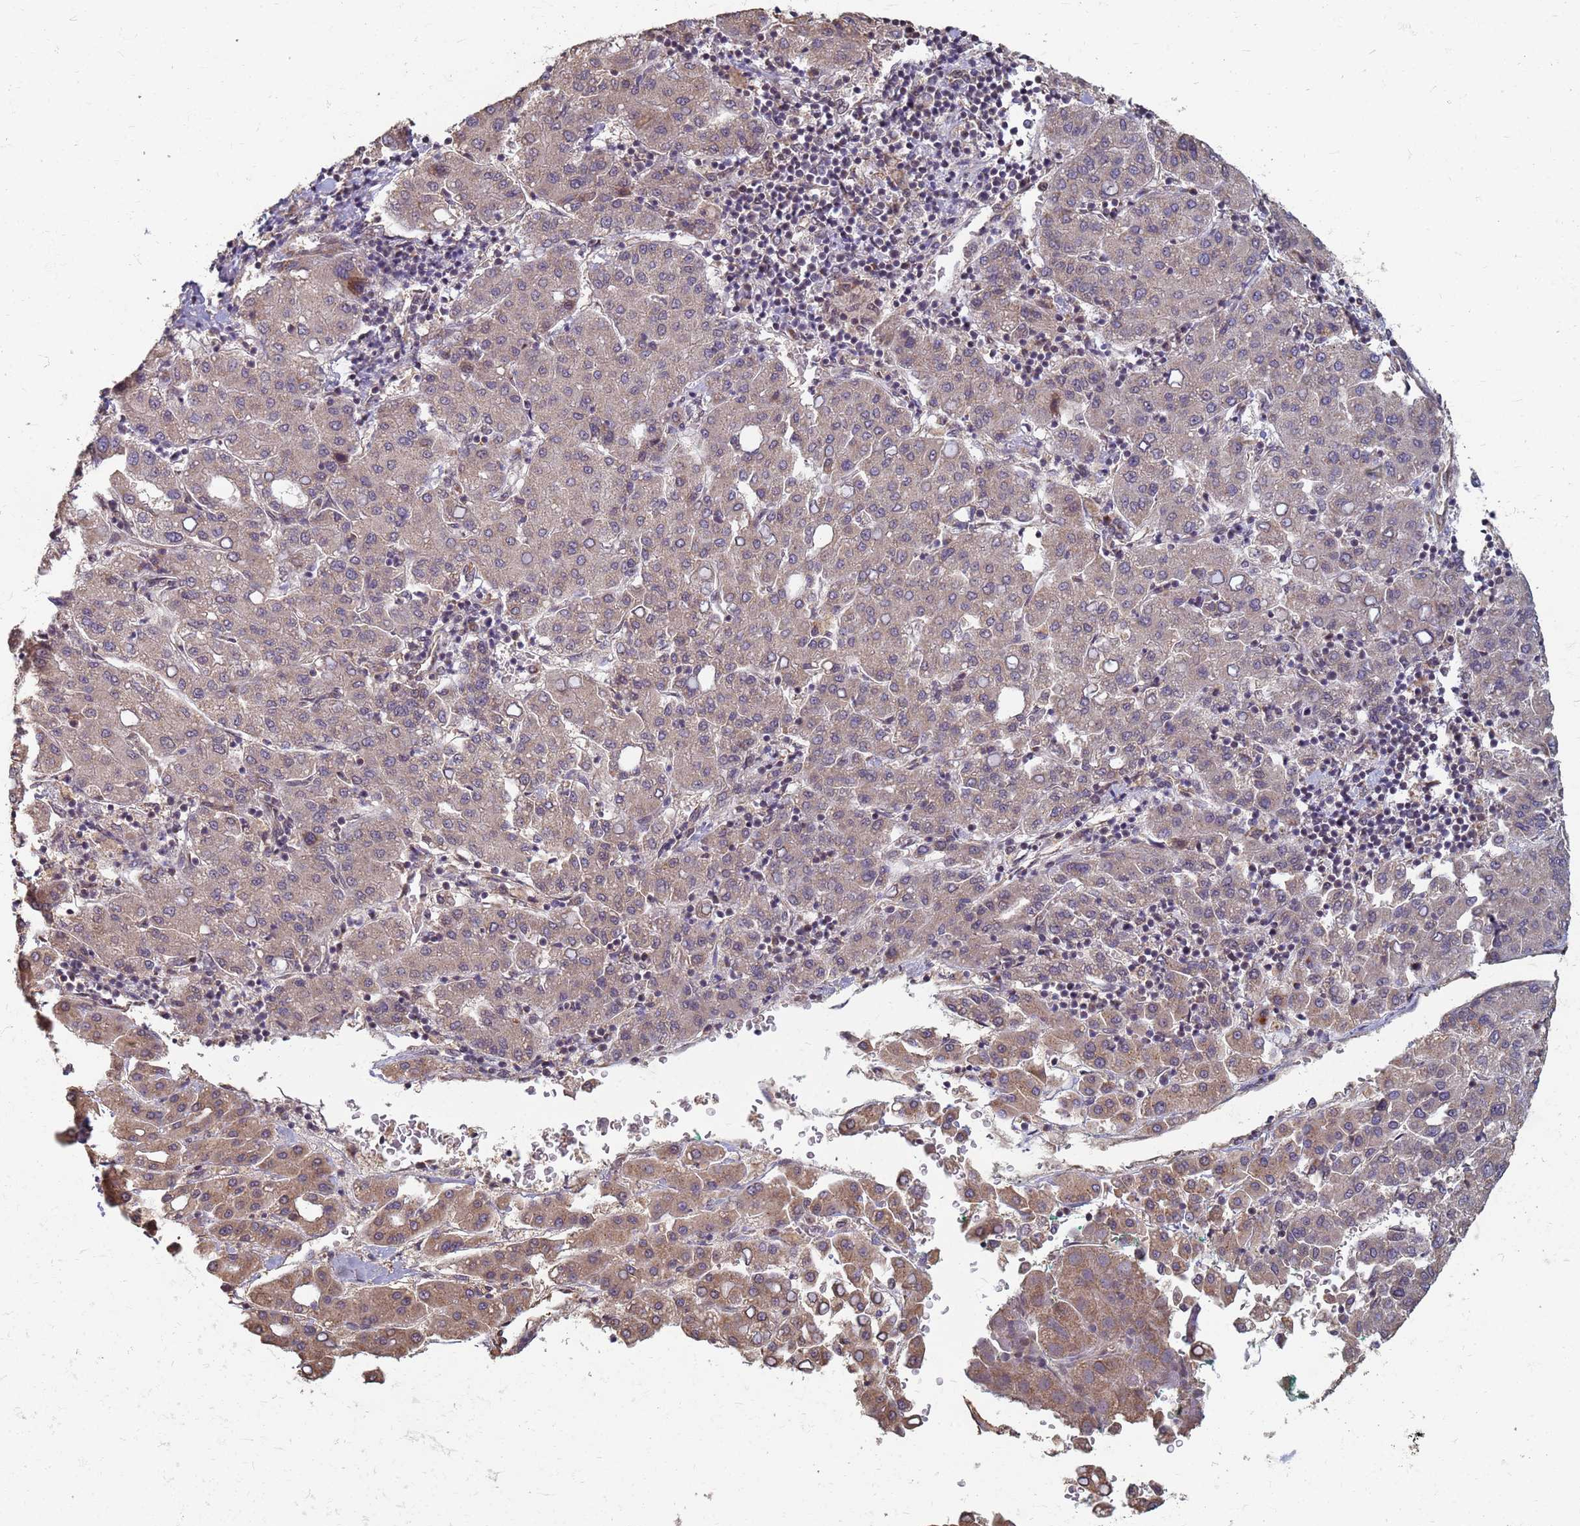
{"staining": {"intensity": "weak", "quantity": ">75%", "location": "cytoplasmic/membranous"}, "tissue": "liver cancer", "cell_type": "Tumor cells", "image_type": "cancer", "snomed": [{"axis": "morphology", "description": "Carcinoma, Hepatocellular, NOS"}, {"axis": "topography", "description": "Liver"}], "caption": "A photomicrograph of liver cancer stained for a protein displays weak cytoplasmic/membranous brown staining in tumor cells.", "gene": "ITGB4", "patient": {"sex": "male", "age": 65}}